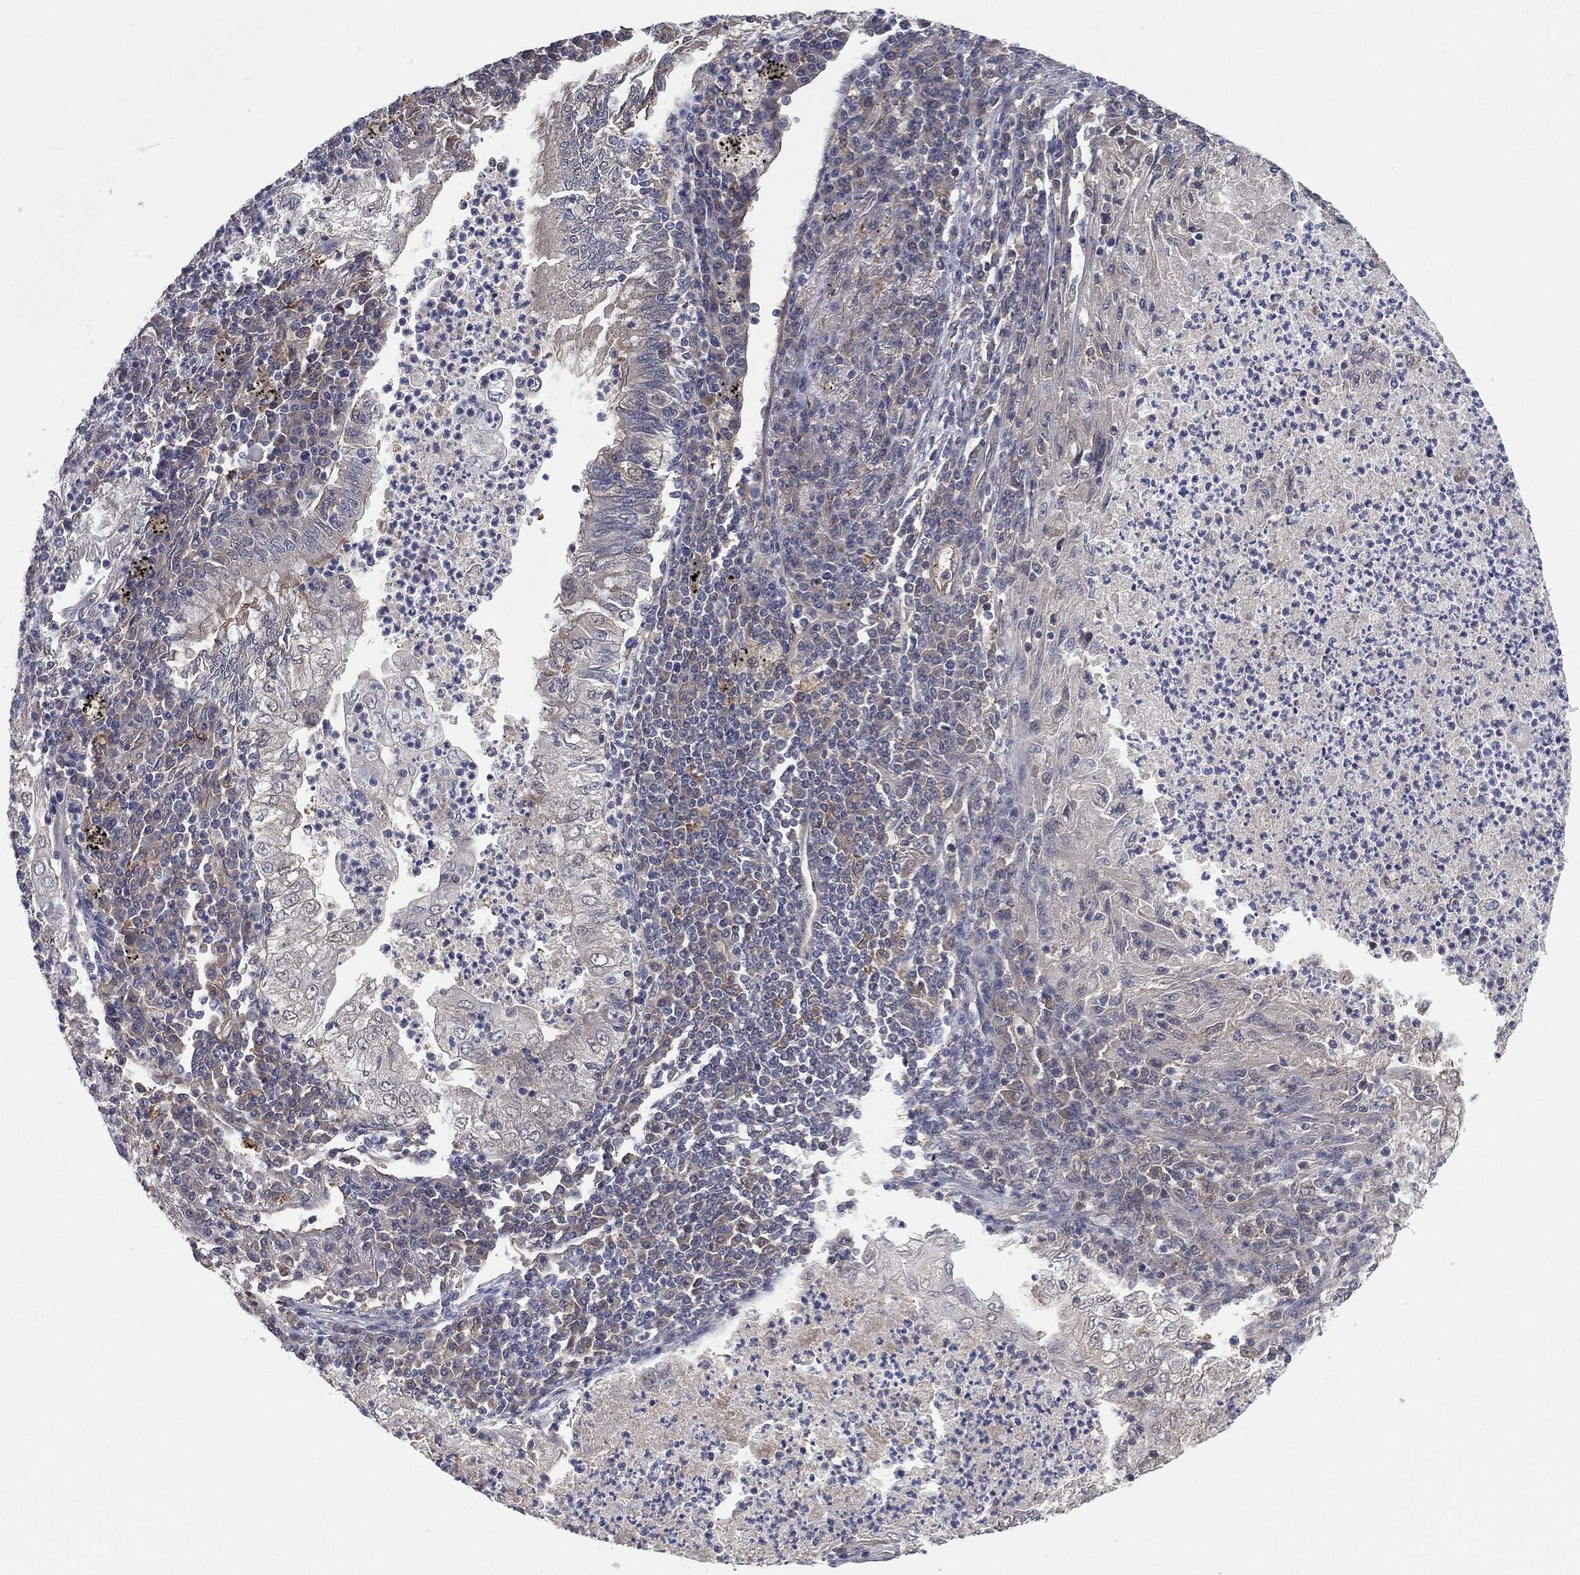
{"staining": {"intensity": "weak", "quantity": "<25%", "location": "cytoplasmic/membranous"}, "tissue": "lung cancer", "cell_type": "Tumor cells", "image_type": "cancer", "snomed": [{"axis": "morphology", "description": "Adenocarcinoma, NOS"}, {"axis": "topography", "description": "Lung"}], "caption": "Tumor cells show no significant protein staining in lung adenocarcinoma. (IHC, brightfield microscopy, high magnification).", "gene": "PSMG4", "patient": {"sex": "female", "age": 73}}